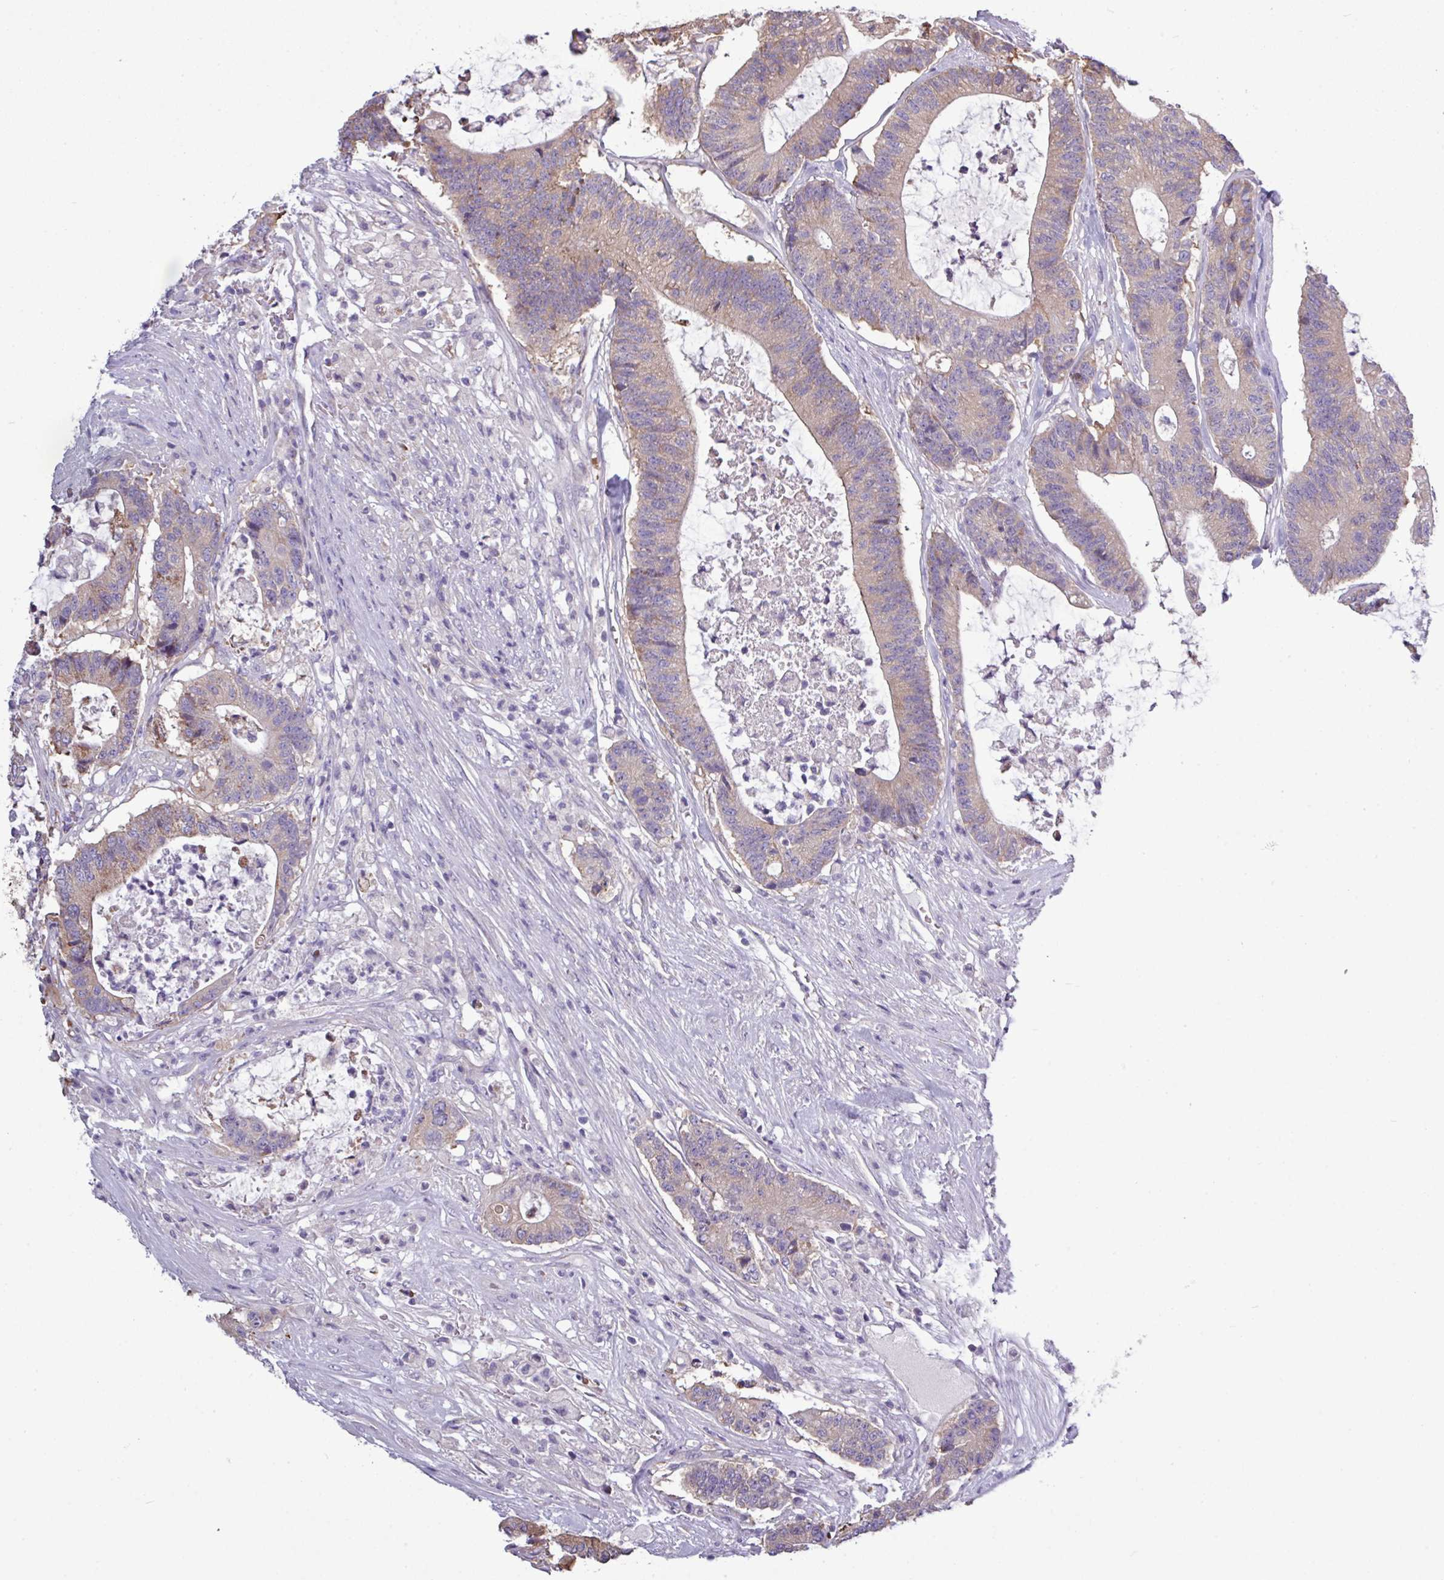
{"staining": {"intensity": "moderate", "quantity": ">75%", "location": "cytoplasmic/membranous"}, "tissue": "colorectal cancer", "cell_type": "Tumor cells", "image_type": "cancer", "snomed": [{"axis": "morphology", "description": "Adenocarcinoma, NOS"}, {"axis": "topography", "description": "Colon"}], "caption": "Protein analysis of colorectal adenocarcinoma tissue exhibits moderate cytoplasmic/membranous positivity in about >75% of tumor cells.", "gene": "AGAP5", "patient": {"sex": "female", "age": 84}}